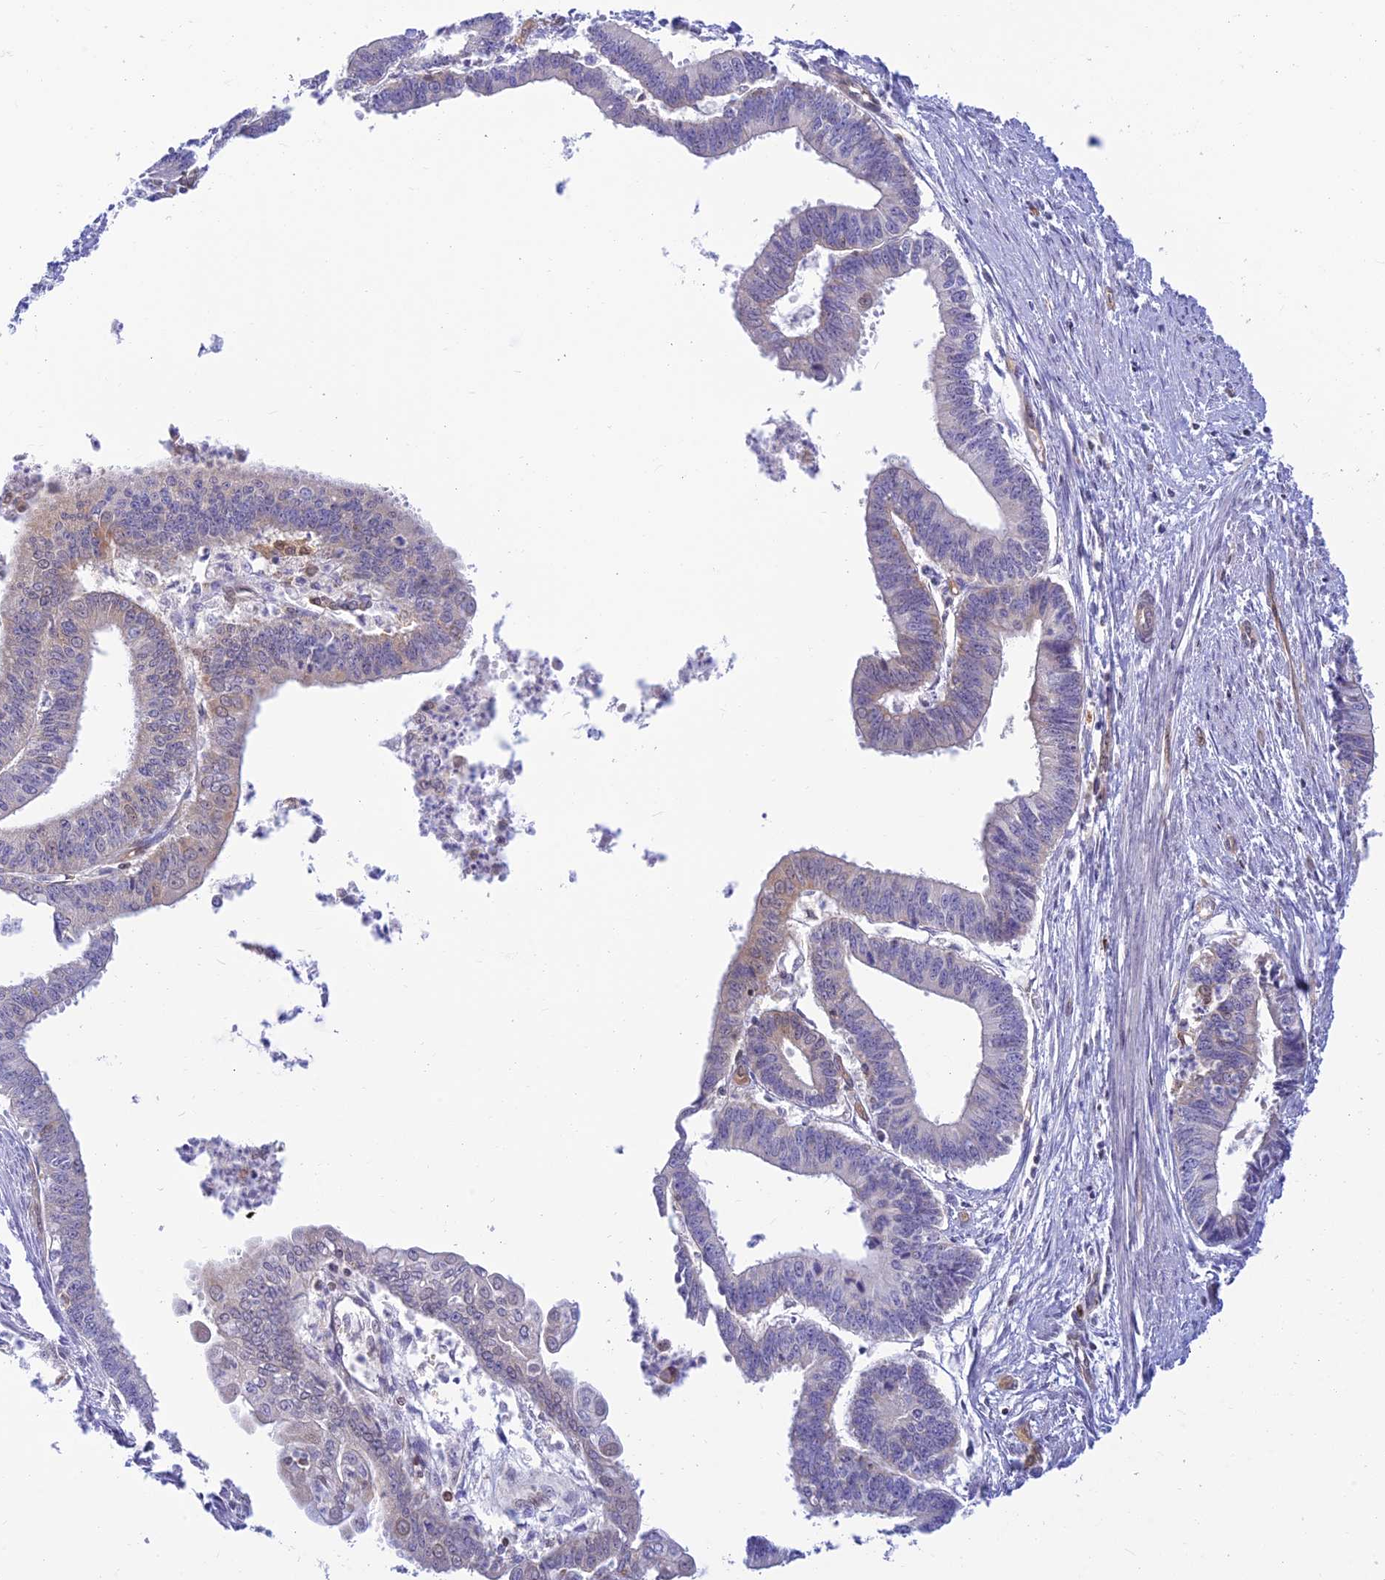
{"staining": {"intensity": "weak", "quantity": "<25%", "location": "cytoplasmic/membranous"}, "tissue": "endometrial cancer", "cell_type": "Tumor cells", "image_type": "cancer", "snomed": [{"axis": "morphology", "description": "Adenocarcinoma, NOS"}, {"axis": "topography", "description": "Endometrium"}], "caption": "The image displays no significant positivity in tumor cells of endometrial cancer (adenocarcinoma). The staining is performed using DAB (3,3'-diaminobenzidine) brown chromogen with nuclei counter-stained in using hematoxylin.", "gene": "LYSMD2", "patient": {"sex": "female", "age": 73}}